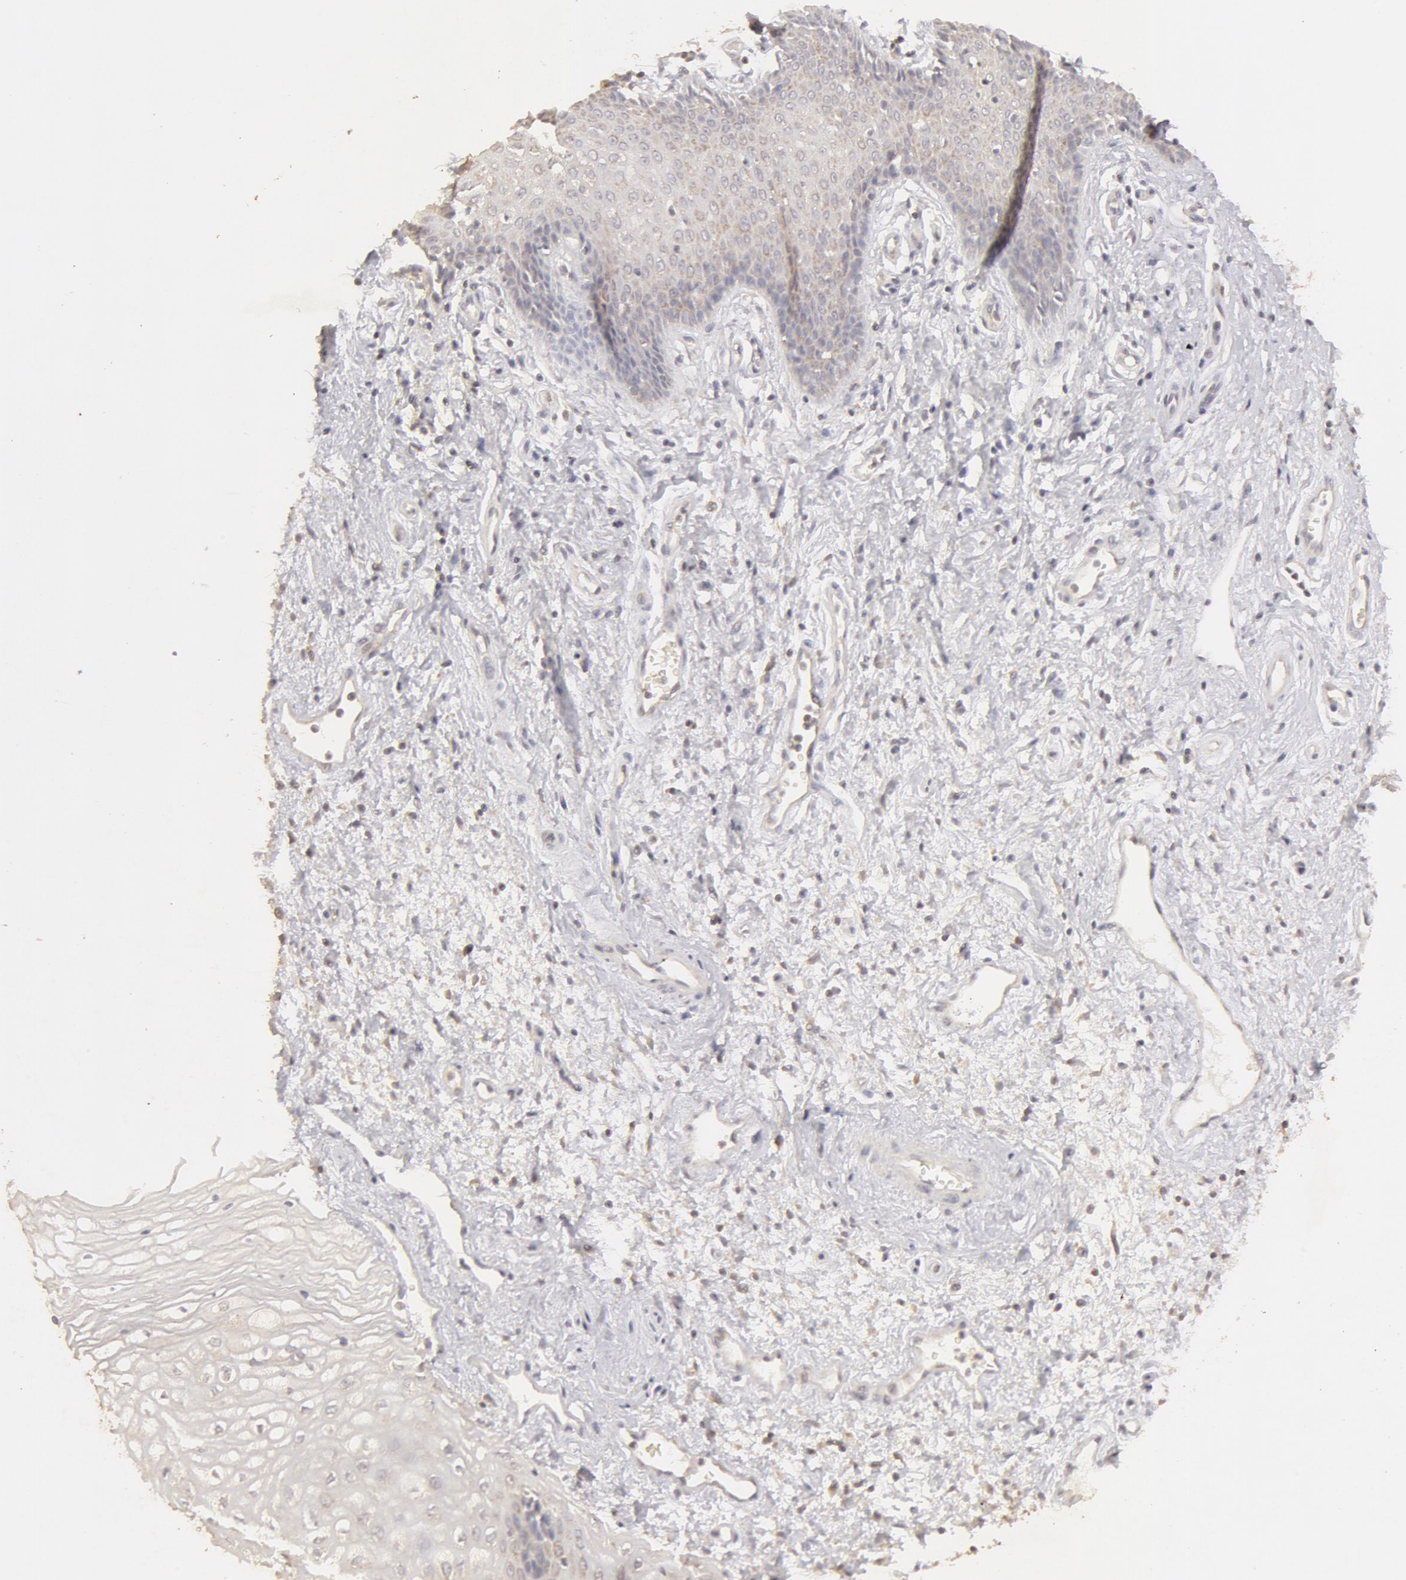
{"staining": {"intensity": "negative", "quantity": "none", "location": "none"}, "tissue": "vagina", "cell_type": "Squamous epithelial cells", "image_type": "normal", "snomed": [{"axis": "morphology", "description": "Normal tissue, NOS"}, {"axis": "topography", "description": "Vagina"}], "caption": "A photomicrograph of human vagina is negative for staining in squamous epithelial cells. (Brightfield microscopy of DAB (3,3'-diaminobenzidine) IHC at high magnification).", "gene": "ADPRH", "patient": {"sex": "female", "age": 34}}